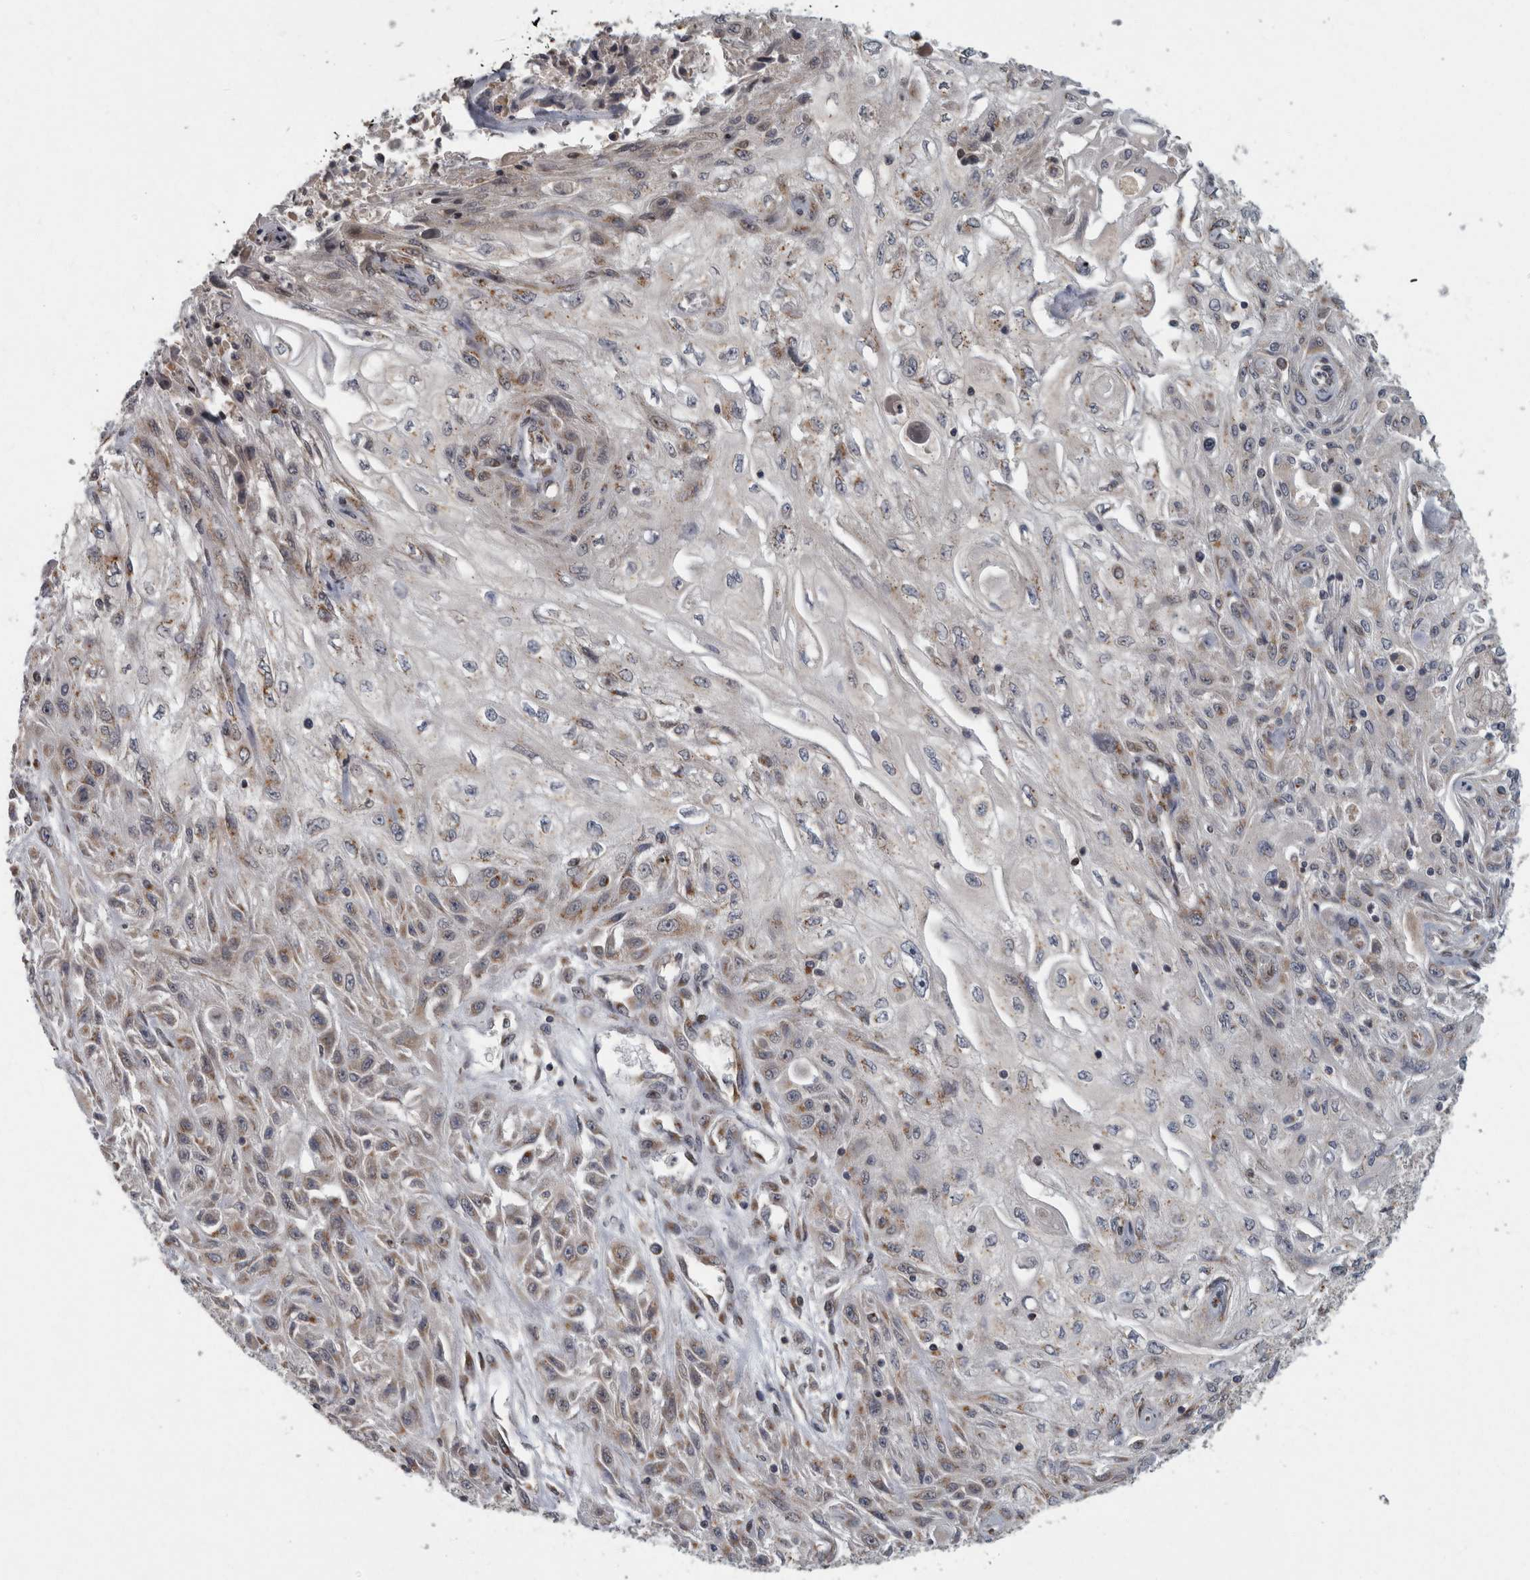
{"staining": {"intensity": "weak", "quantity": "25%-75%", "location": "cytoplasmic/membranous"}, "tissue": "skin cancer", "cell_type": "Tumor cells", "image_type": "cancer", "snomed": [{"axis": "morphology", "description": "Squamous cell carcinoma, NOS"}, {"axis": "morphology", "description": "Squamous cell carcinoma, metastatic, NOS"}, {"axis": "topography", "description": "Skin"}, {"axis": "topography", "description": "Lymph node"}], "caption": "IHC staining of skin cancer, which exhibits low levels of weak cytoplasmic/membranous positivity in approximately 25%-75% of tumor cells indicating weak cytoplasmic/membranous protein positivity. The staining was performed using DAB (3,3'-diaminobenzidine) (brown) for protein detection and nuclei were counterstained in hematoxylin (blue).", "gene": "LMAN2L", "patient": {"sex": "male", "age": 75}}